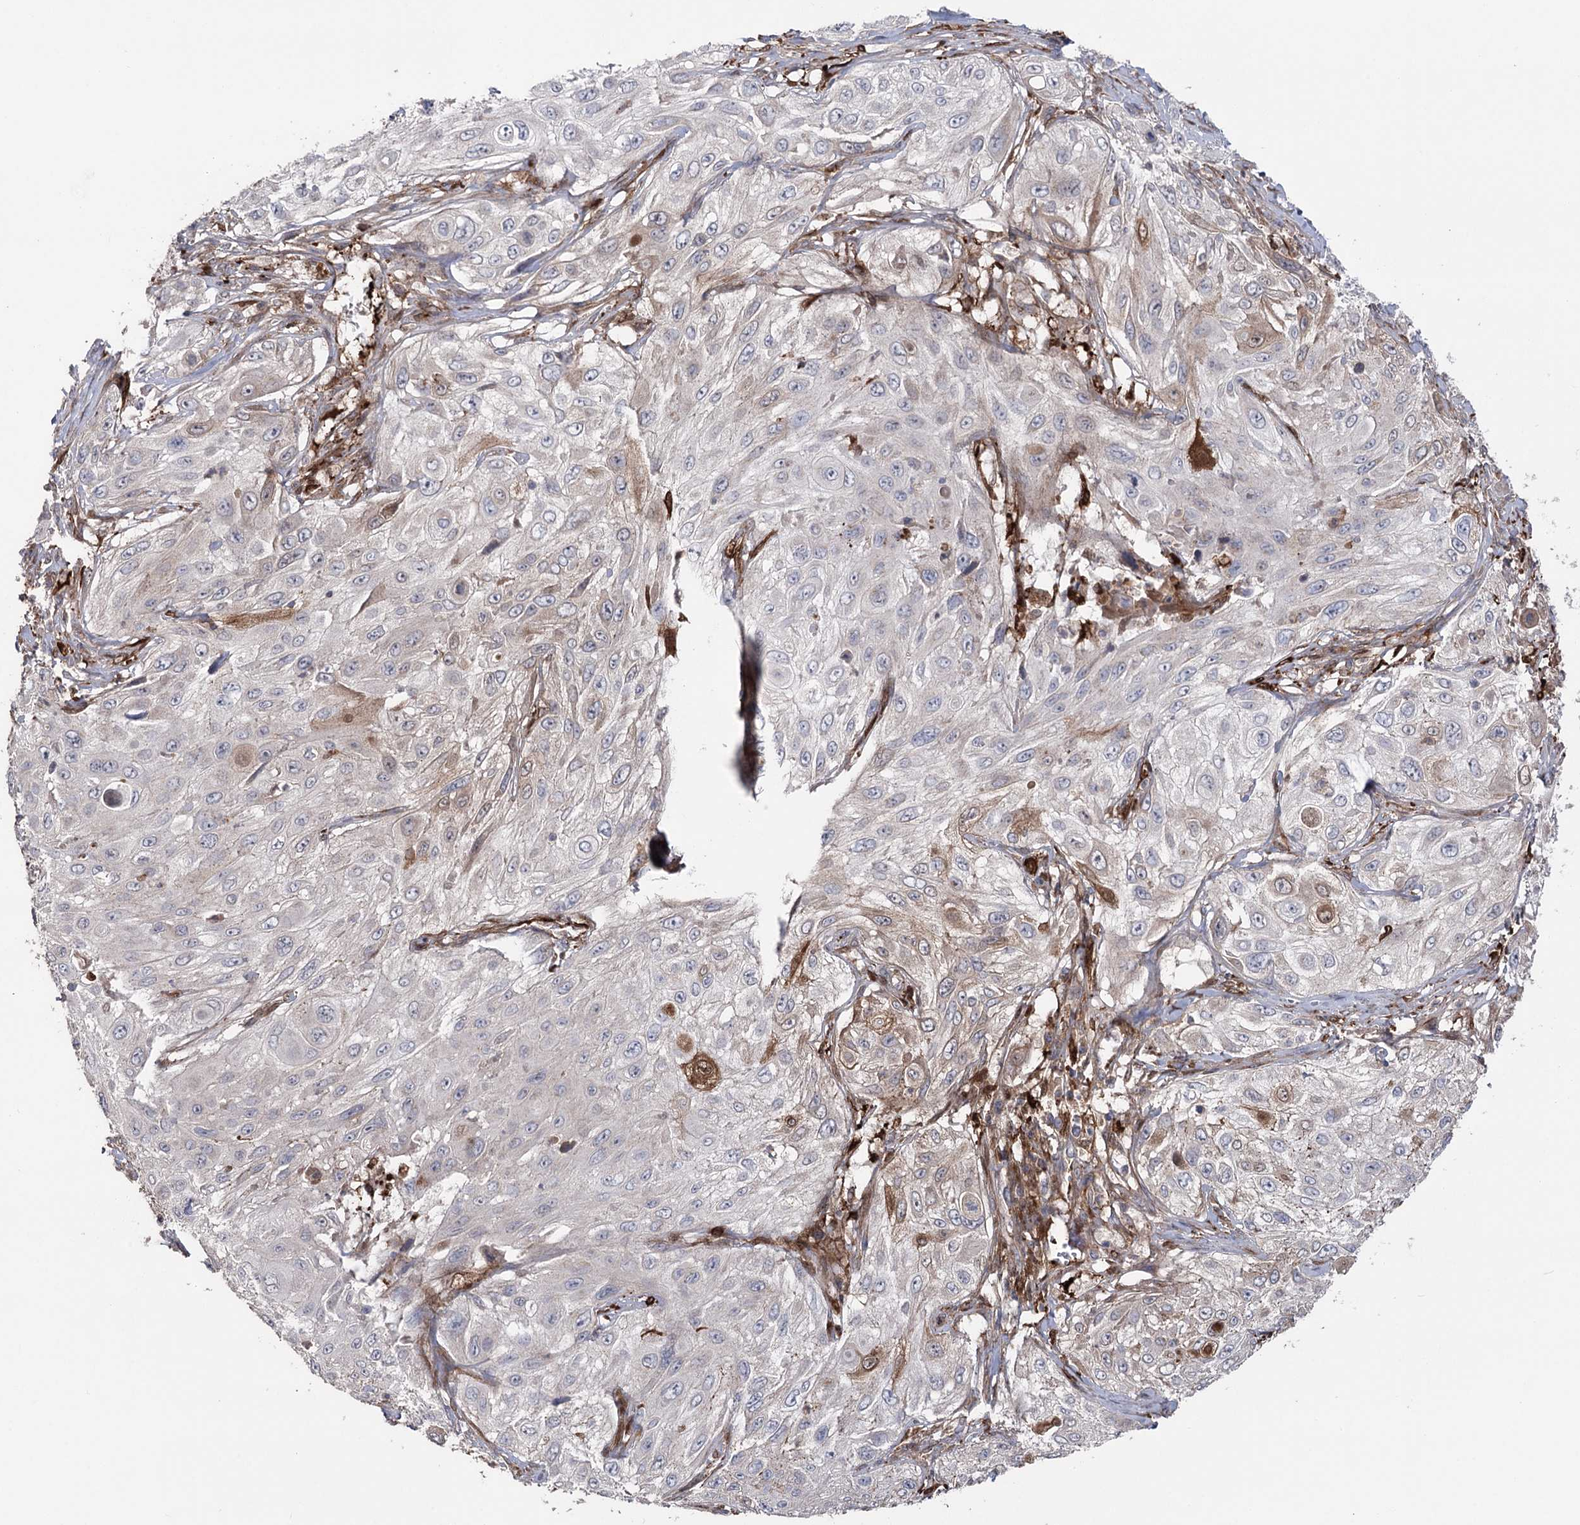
{"staining": {"intensity": "weak", "quantity": "<25%", "location": "cytoplasmic/membranous"}, "tissue": "cervical cancer", "cell_type": "Tumor cells", "image_type": "cancer", "snomed": [{"axis": "morphology", "description": "Squamous cell carcinoma, NOS"}, {"axis": "topography", "description": "Cervix"}], "caption": "Tumor cells show no significant protein positivity in cervical cancer (squamous cell carcinoma).", "gene": "OTUD1", "patient": {"sex": "female", "age": 42}}